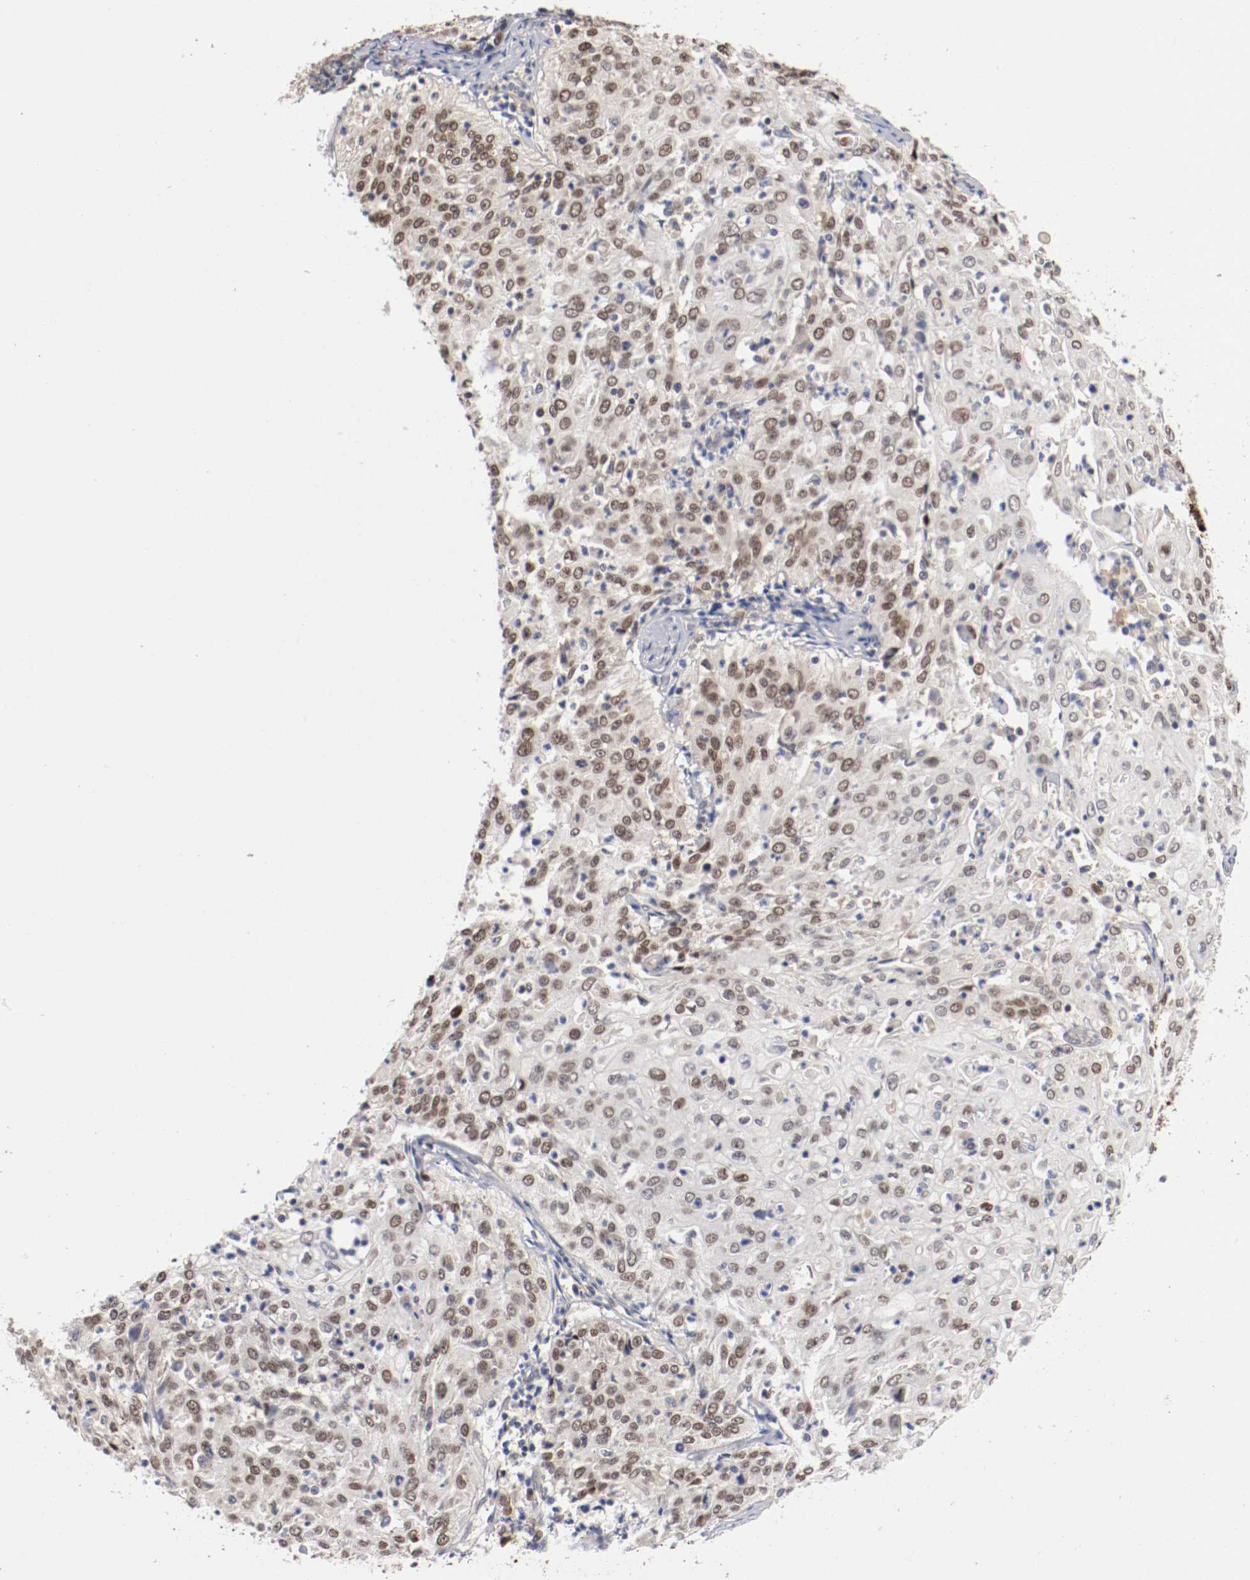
{"staining": {"intensity": "weak", "quantity": "25%-75%", "location": "nuclear"}, "tissue": "cervical cancer", "cell_type": "Tumor cells", "image_type": "cancer", "snomed": [{"axis": "morphology", "description": "Squamous cell carcinoma, NOS"}, {"axis": "topography", "description": "Cervix"}], "caption": "Human cervical cancer stained with a brown dye shows weak nuclear positive positivity in approximately 25%-75% of tumor cells.", "gene": "DNMT3B", "patient": {"sex": "female", "age": 39}}